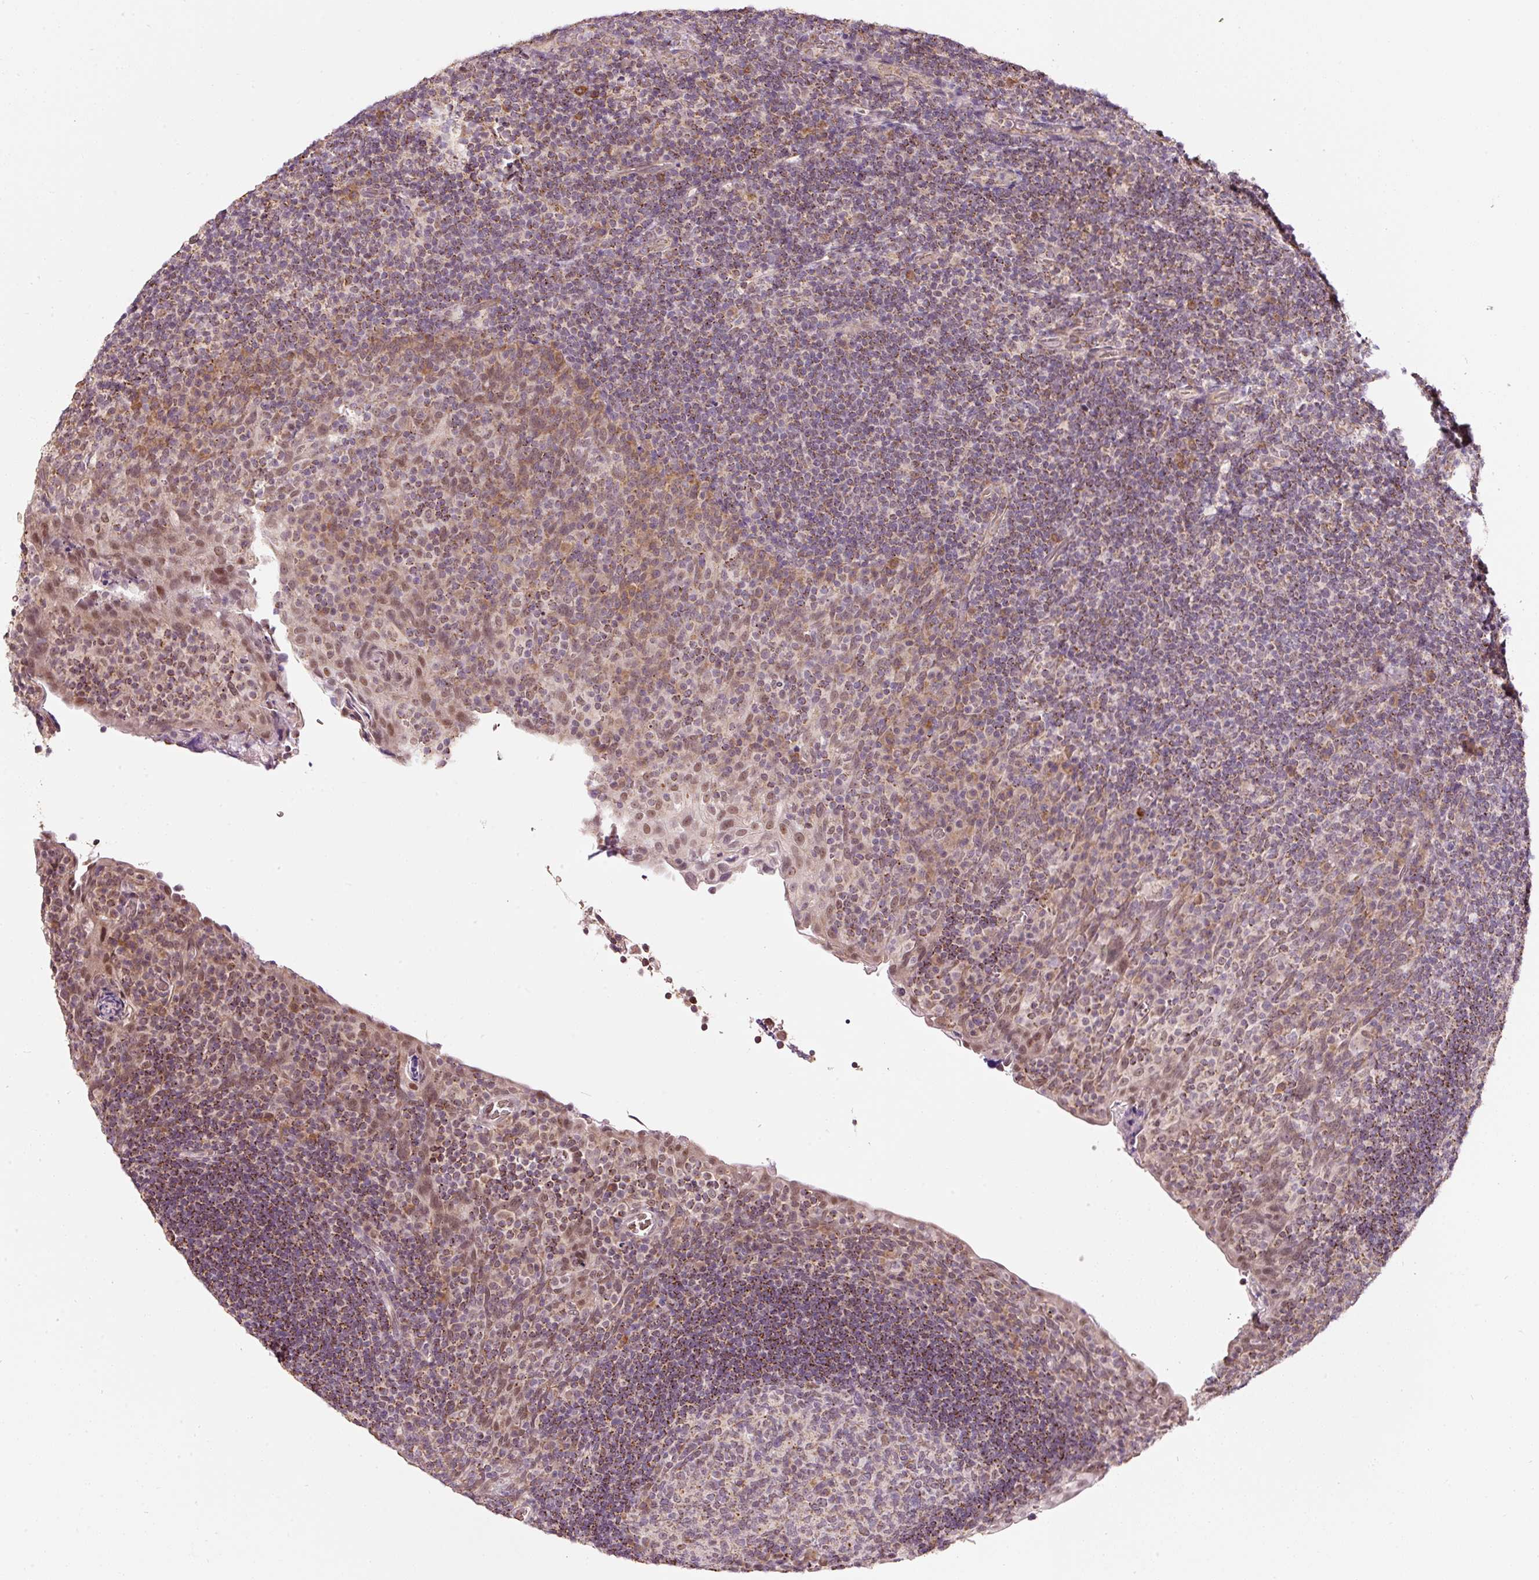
{"staining": {"intensity": "weak", "quantity": "25%-75%", "location": "cytoplasmic/membranous,nuclear"}, "tissue": "tonsil", "cell_type": "Germinal center cells", "image_type": "normal", "snomed": [{"axis": "morphology", "description": "Normal tissue, NOS"}, {"axis": "topography", "description": "Tonsil"}], "caption": "Normal tonsil demonstrates weak cytoplasmic/membranous,nuclear positivity in approximately 25%-75% of germinal center cells, visualized by immunohistochemistry.", "gene": "ZNF460", "patient": {"sex": "male", "age": 17}}